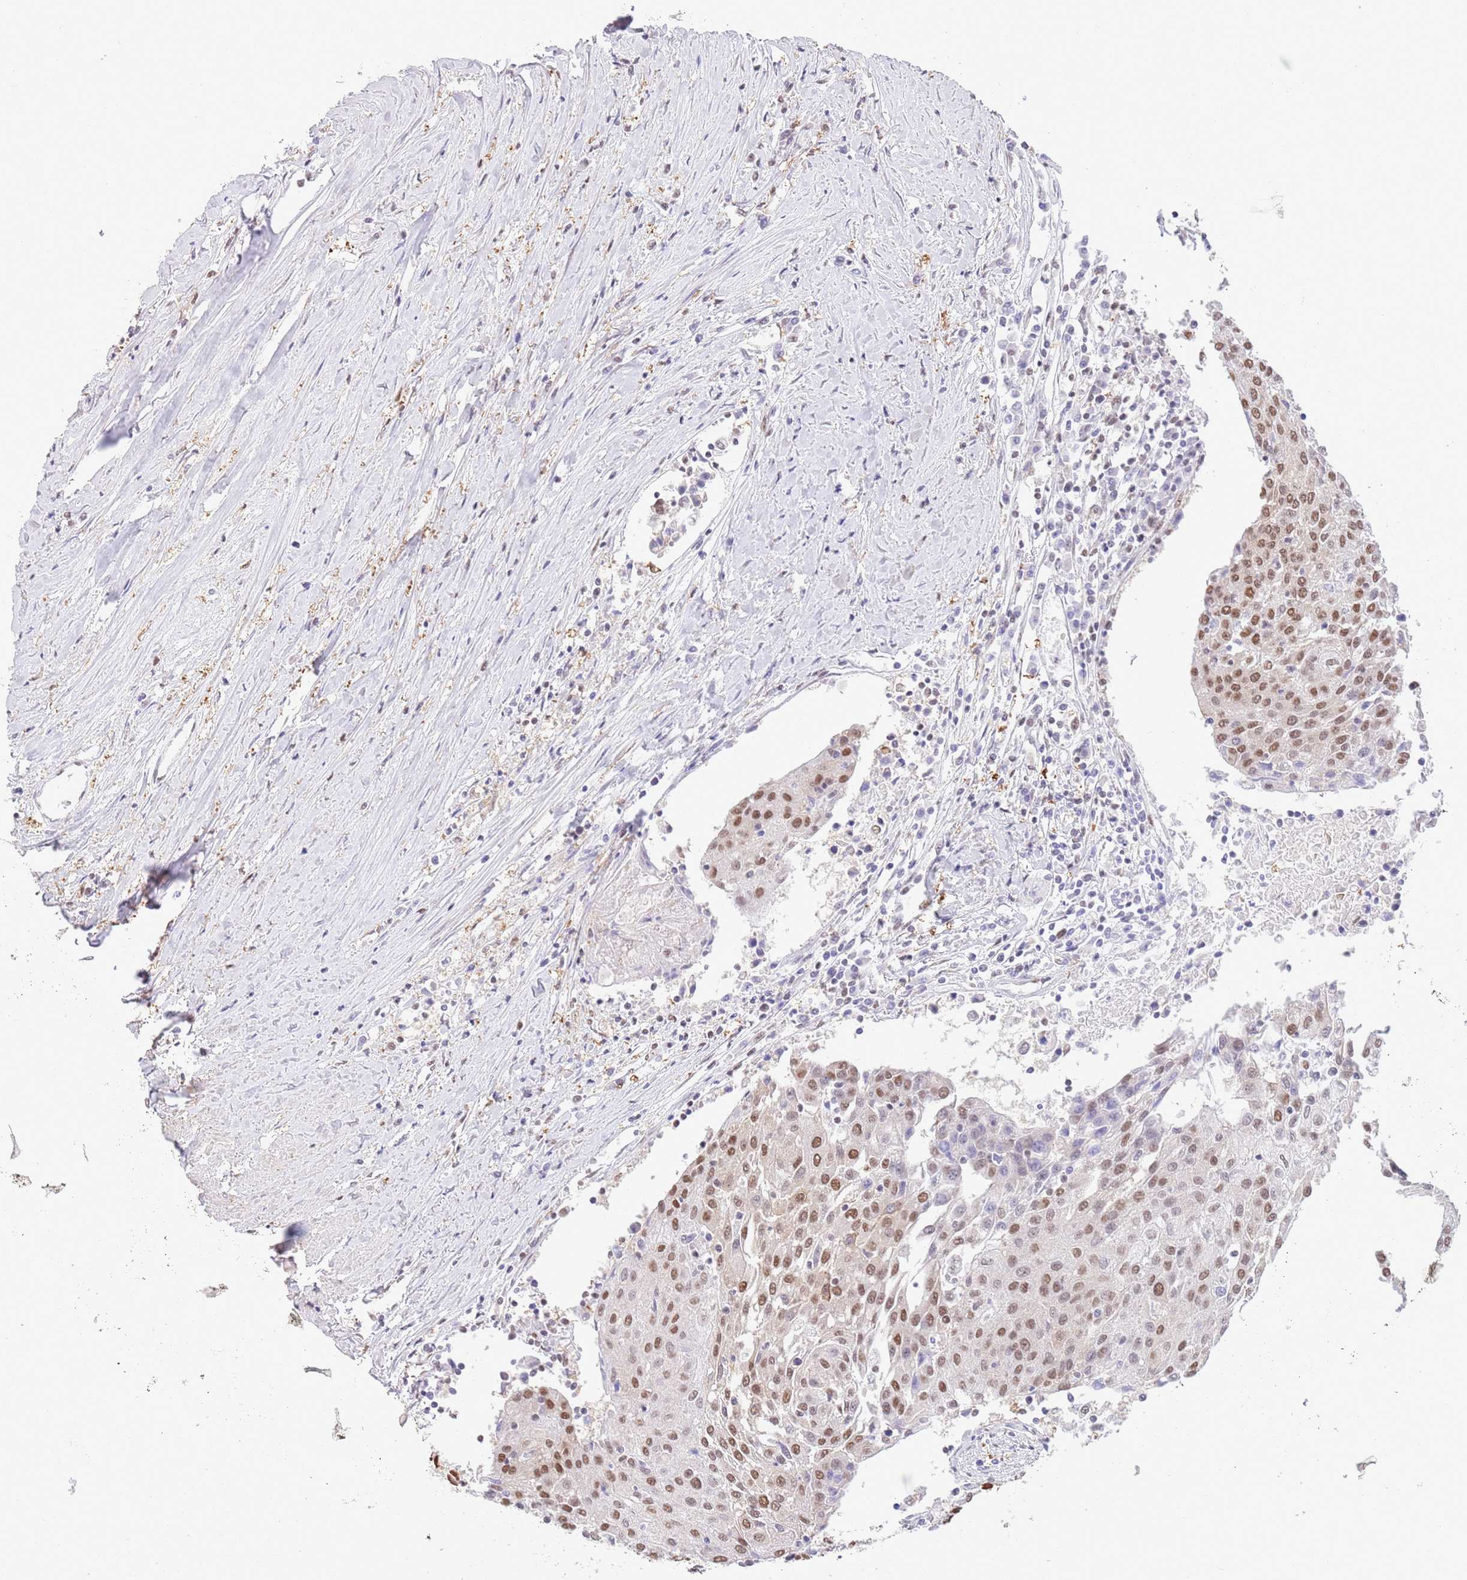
{"staining": {"intensity": "moderate", "quantity": ">75%", "location": "nuclear"}, "tissue": "urothelial cancer", "cell_type": "Tumor cells", "image_type": "cancer", "snomed": [{"axis": "morphology", "description": "Urothelial carcinoma, High grade"}, {"axis": "topography", "description": "Urinary bladder"}], "caption": "Approximately >75% of tumor cells in human high-grade urothelial carcinoma display moderate nuclear protein staining as visualized by brown immunohistochemical staining.", "gene": "TRIM32", "patient": {"sex": "female", "age": 85}}